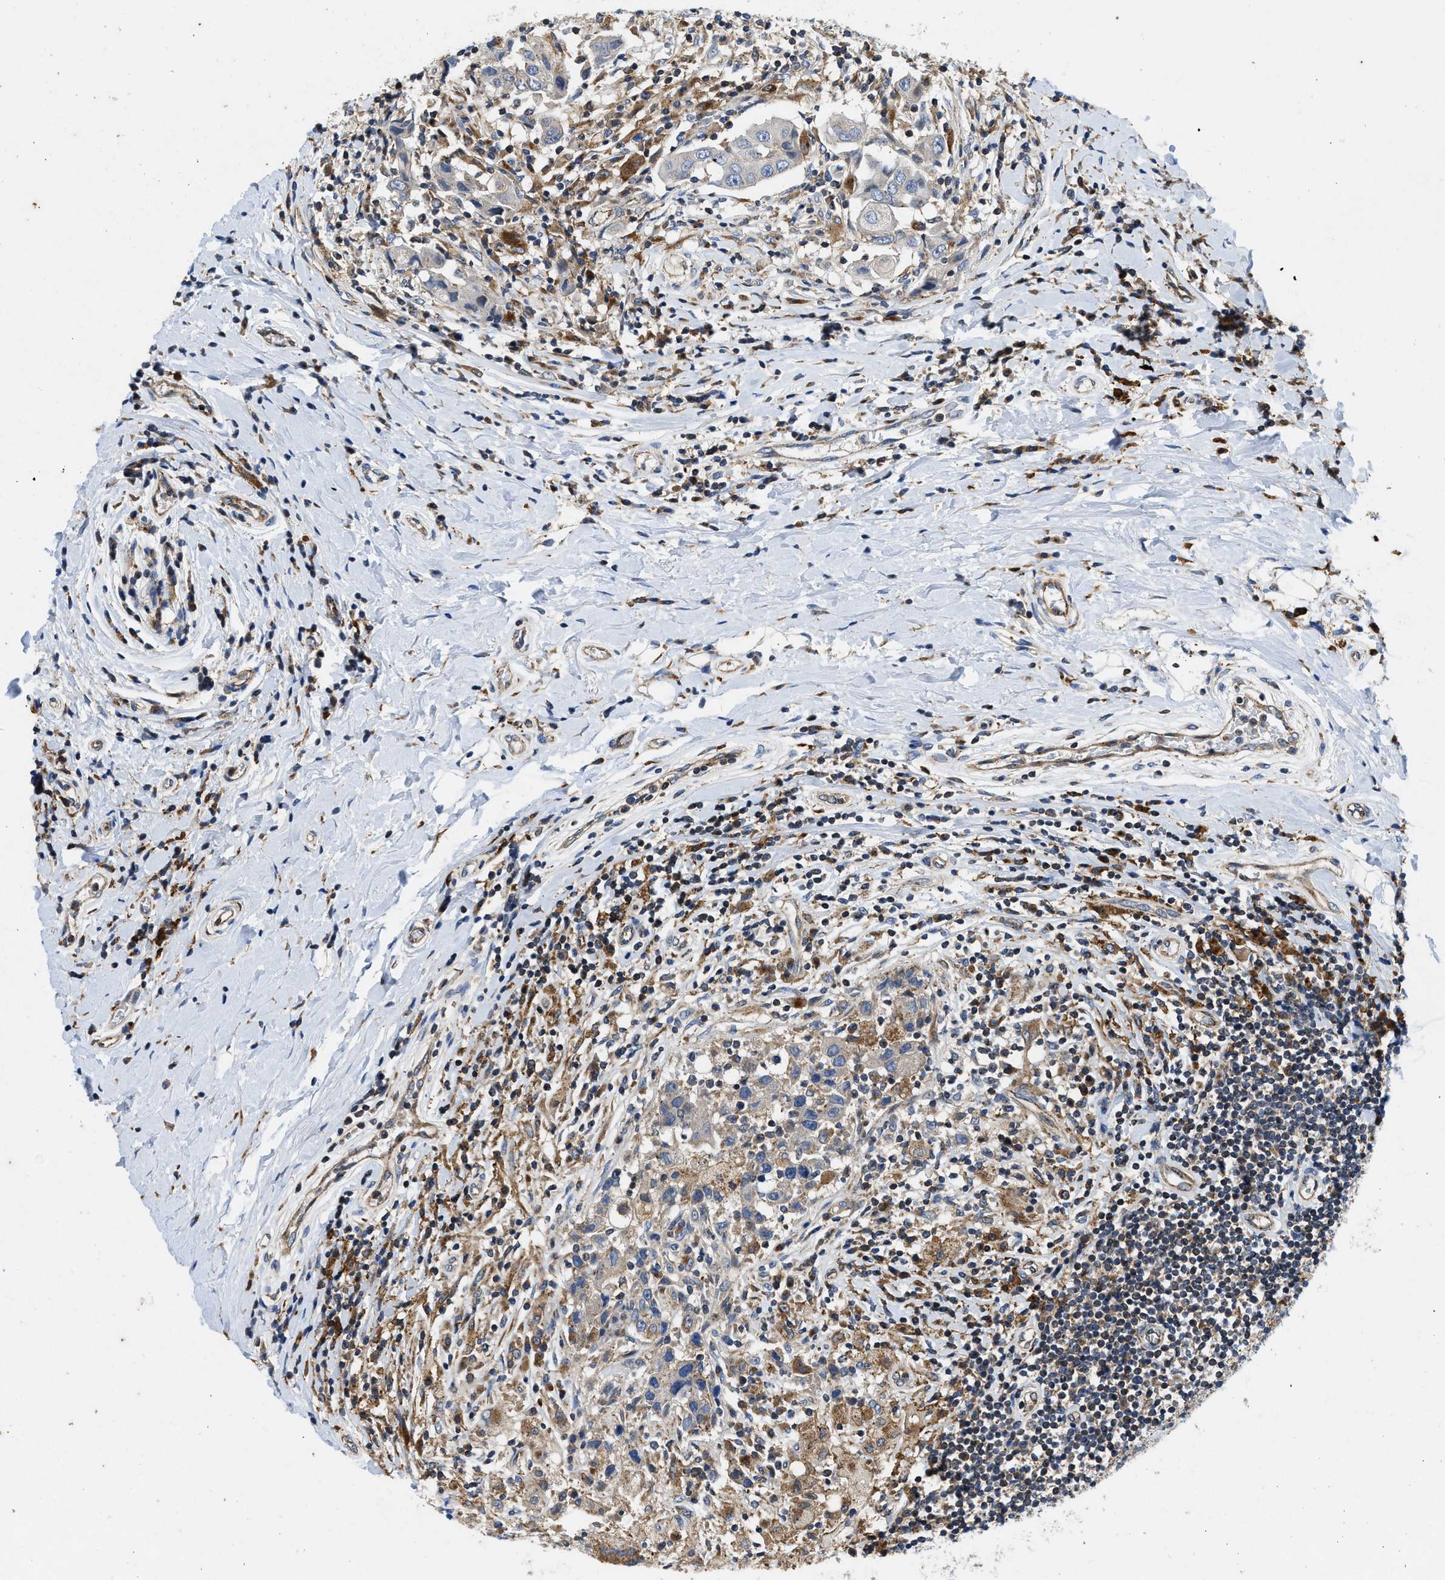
{"staining": {"intensity": "negative", "quantity": "none", "location": "none"}, "tissue": "breast cancer", "cell_type": "Tumor cells", "image_type": "cancer", "snomed": [{"axis": "morphology", "description": "Duct carcinoma"}, {"axis": "topography", "description": "Breast"}], "caption": "Image shows no protein expression in tumor cells of infiltrating ductal carcinoma (breast) tissue.", "gene": "ENPP4", "patient": {"sex": "female", "age": 27}}